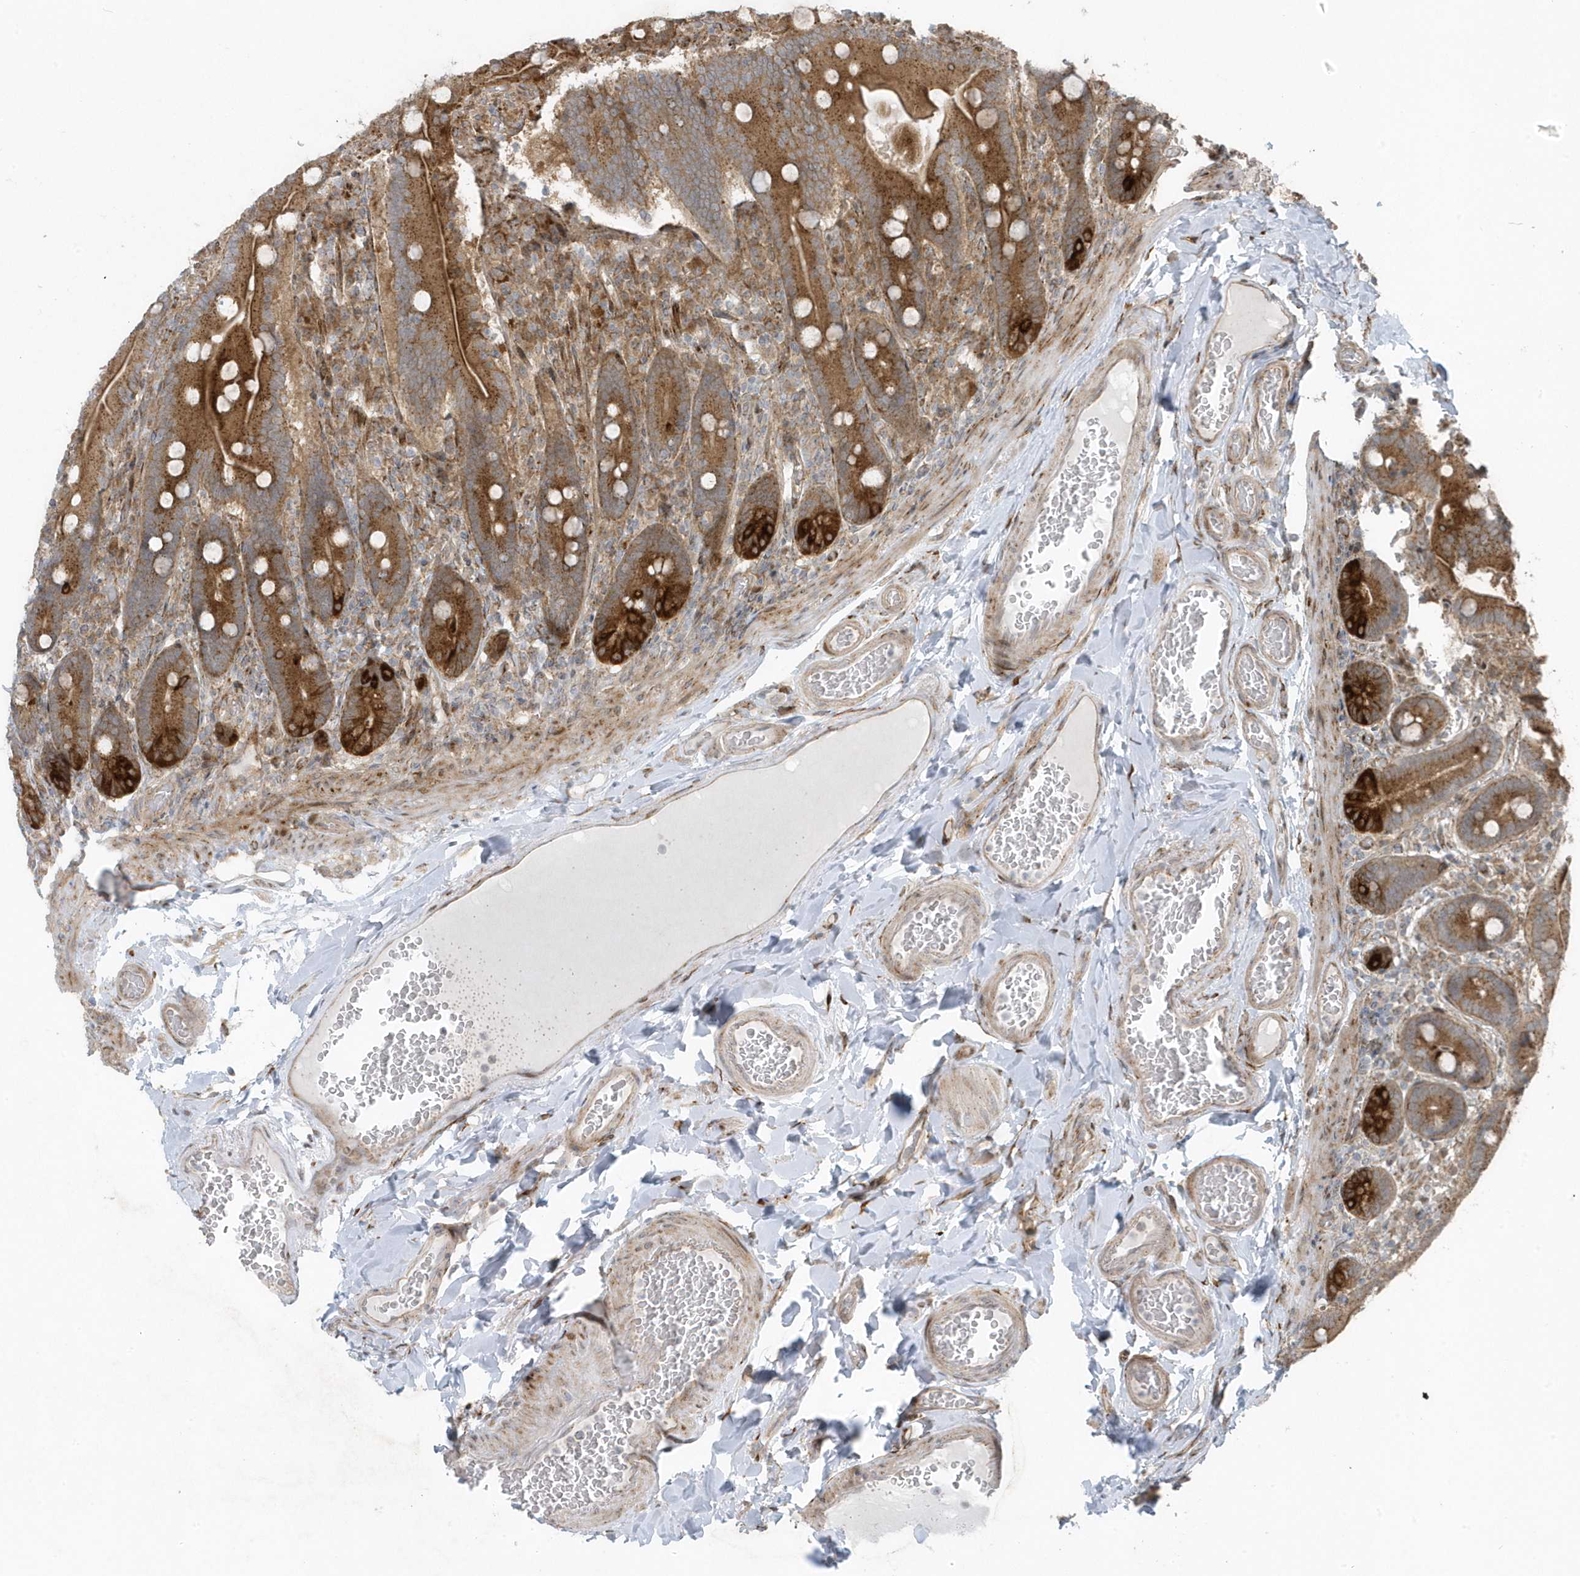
{"staining": {"intensity": "moderate", "quantity": ">75%", "location": "cytoplasmic/membranous"}, "tissue": "duodenum", "cell_type": "Glandular cells", "image_type": "normal", "snomed": [{"axis": "morphology", "description": "Normal tissue, NOS"}, {"axis": "topography", "description": "Duodenum"}], "caption": "A high-resolution micrograph shows immunohistochemistry (IHC) staining of normal duodenum, which demonstrates moderate cytoplasmic/membranous positivity in about >75% of glandular cells.", "gene": "FAM98A", "patient": {"sex": "female", "age": 62}}